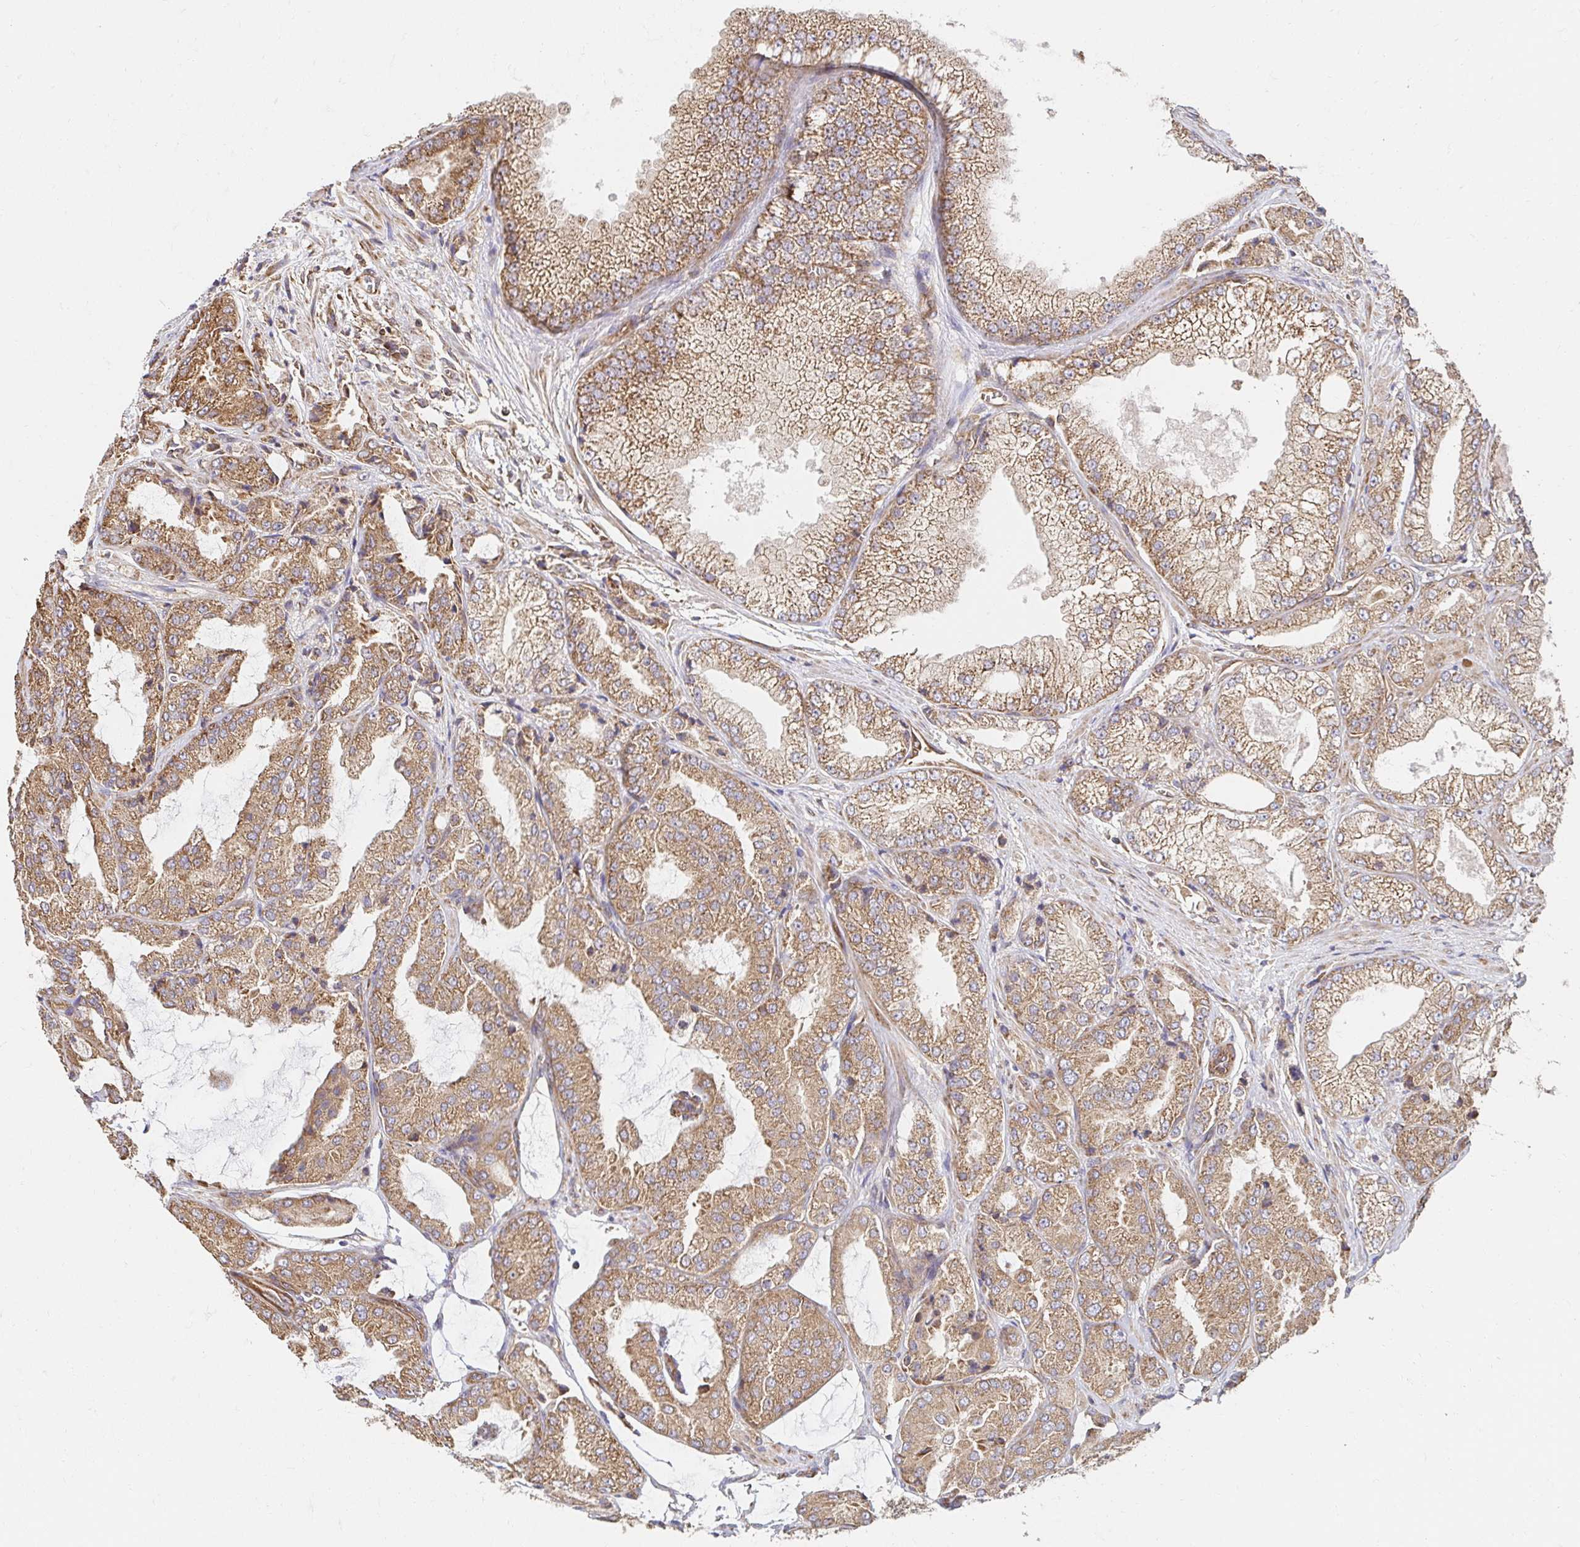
{"staining": {"intensity": "moderate", "quantity": ">75%", "location": "cytoplasmic/membranous"}, "tissue": "prostate cancer", "cell_type": "Tumor cells", "image_type": "cancer", "snomed": [{"axis": "morphology", "description": "Adenocarcinoma, High grade"}, {"axis": "topography", "description": "Prostate"}], "caption": "Immunohistochemical staining of adenocarcinoma (high-grade) (prostate) reveals medium levels of moderate cytoplasmic/membranous positivity in about >75% of tumor cells. (DAB IHC with brightfield microscopy, high magnification).", "gene": "APBB1", "patient": {"sex": "male", "age": 68}}